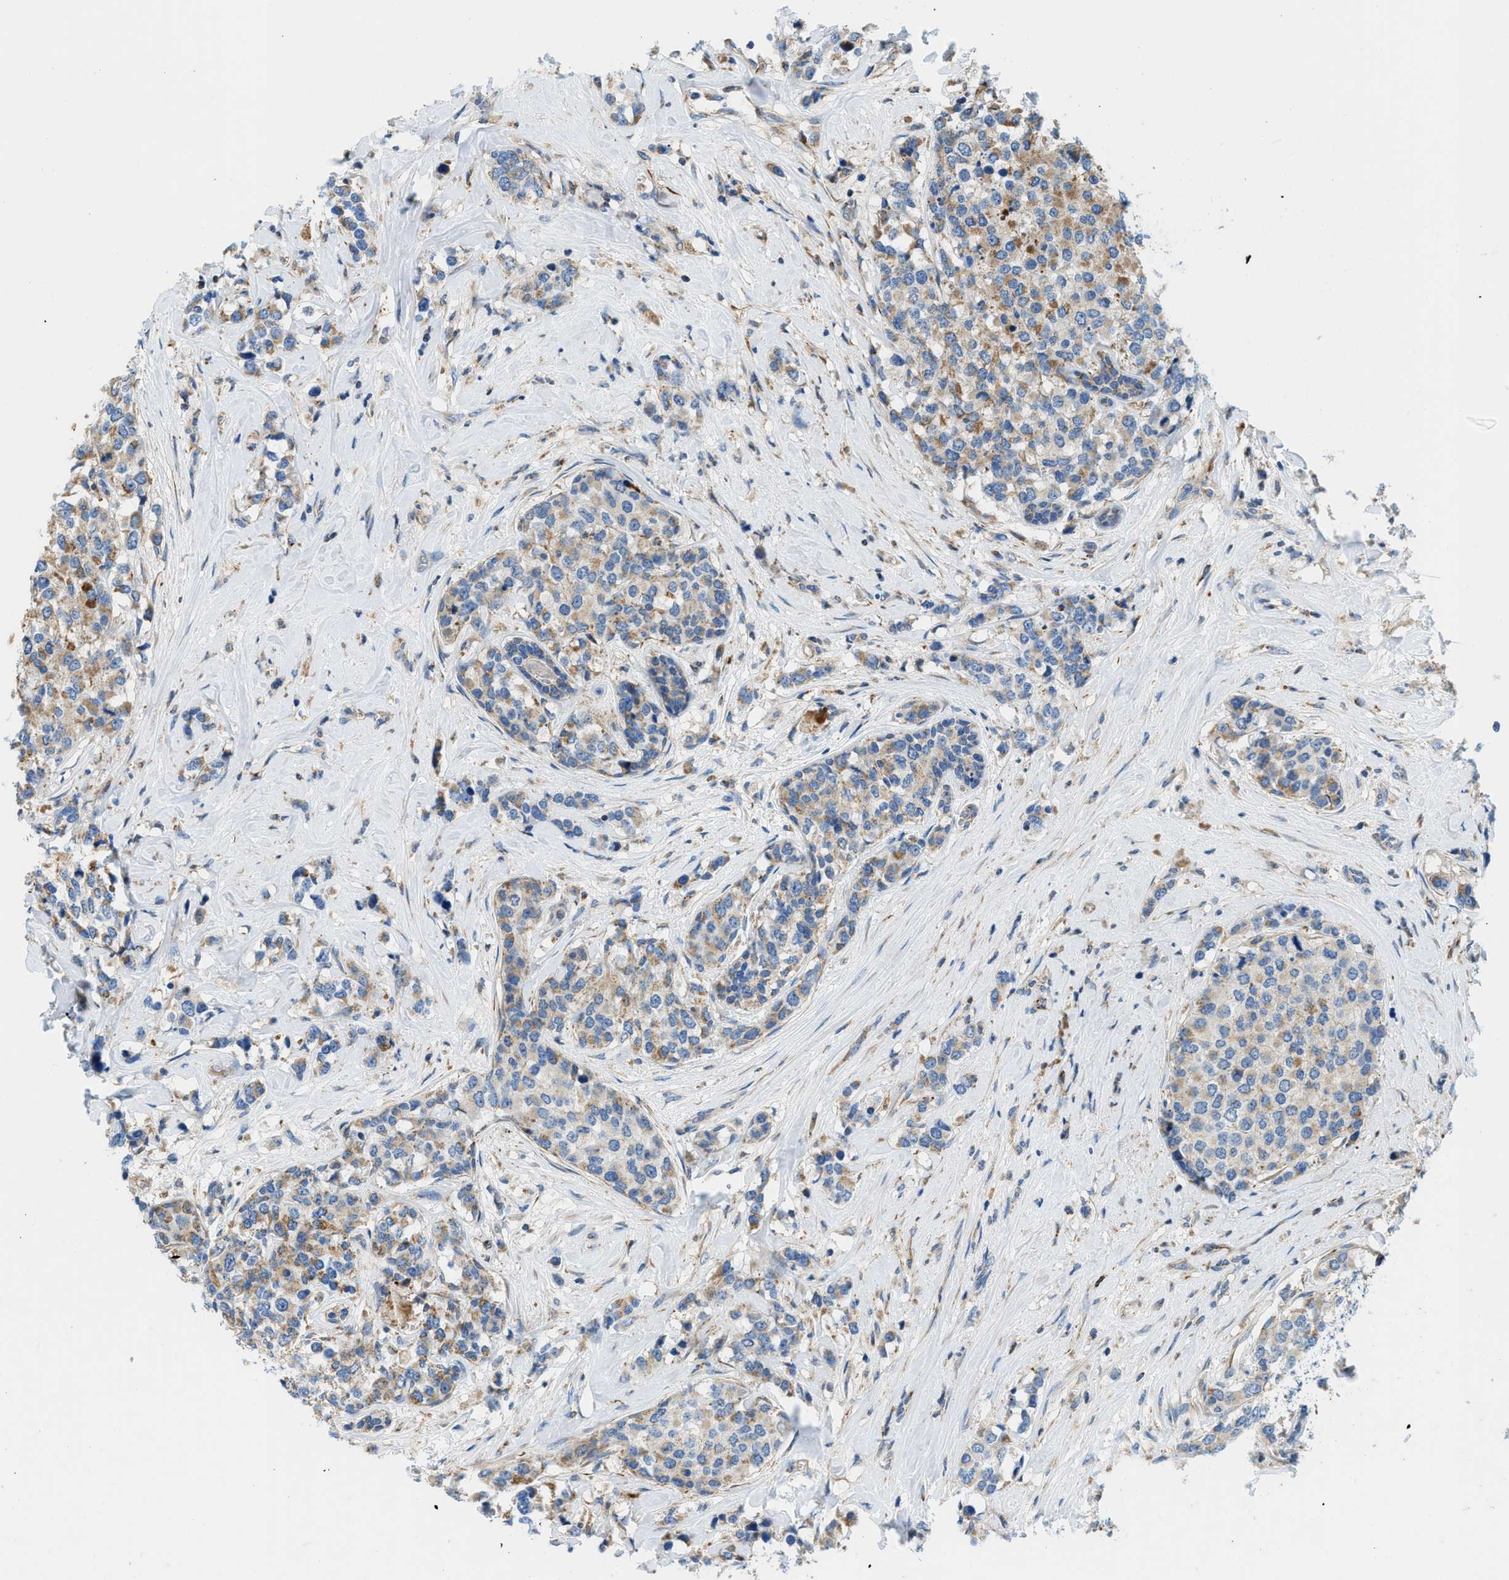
{"staining": {"intensity": "weak", "quantity": ">75%", "location": "cytoplasmic/membranous"}, "tissue": "breast cancer", "cell_type": "Tumor cells", "image_type": "cancer", "snomed": [{"axis": "morphology", "description": "Lobular carcinoma"}, {"axis": "topography", "description": "Breast"}], "caption": "Tumor cells demonstrate low levels of weak cytoplasmic/membranous staining in approximately >75% of cells in human breast cancer (lobular carcinoma).", "gene": "ZNF831", "patient": {"sex": "female", "age": 59}}